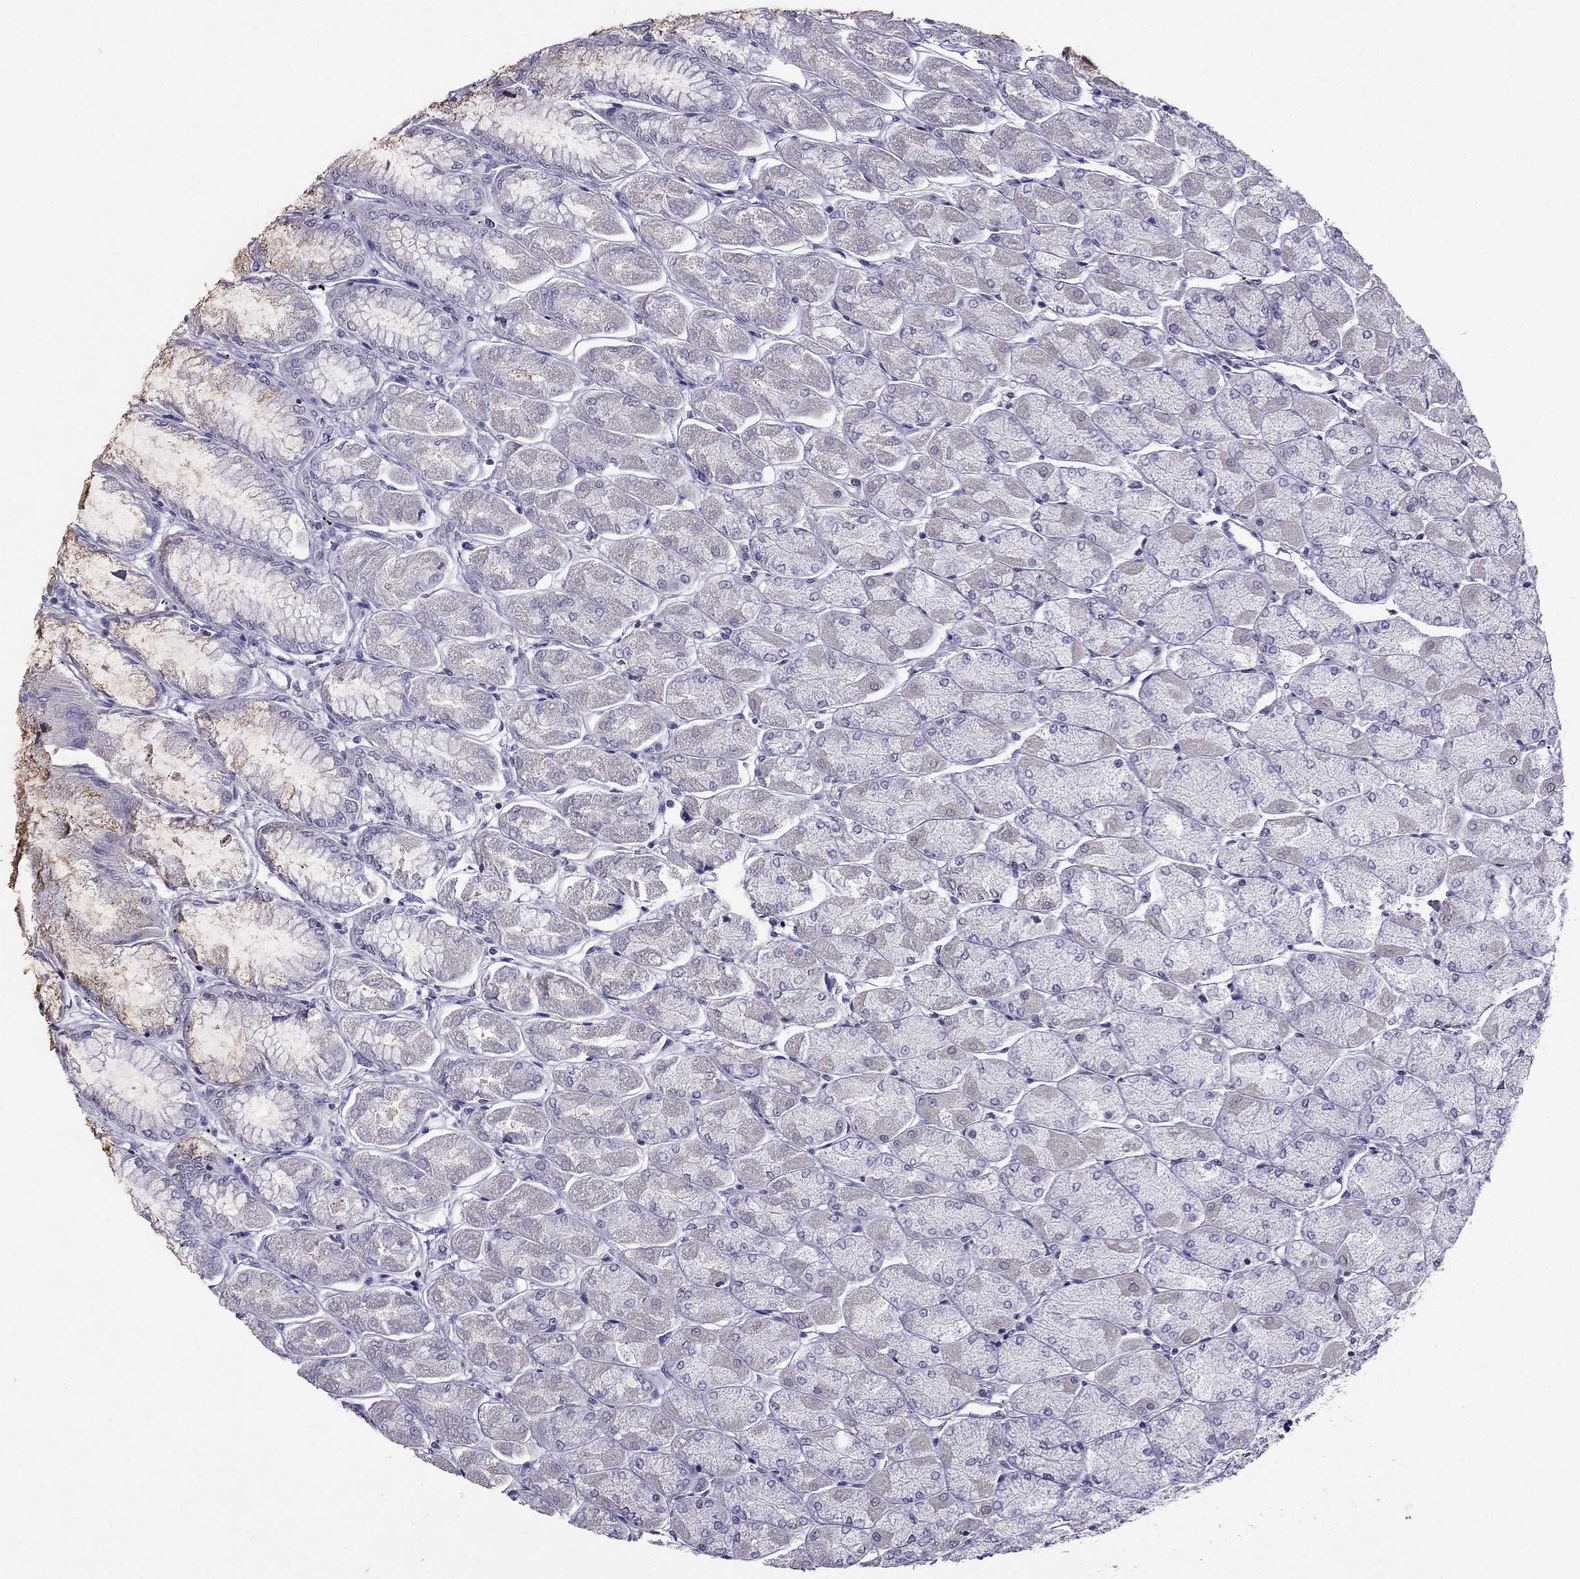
{"staining": {"intensity": "weak", "quantity": "25%-75%", "location": "cytoplasmic/membranous"}, "tissue": "stomach", "cell_type": "Glandular cells", "image_type": "normal", "snomed": [{"axis": "morphology", "description": "Normal tissue, NOS"}, {"axis": "topography", "description": "Stomach, upper"}], "caption": "Protein staining demonstrates weak cytoplasmic/membranous staining in approximately 25%-75% of glandular cells in unremarkable stomach.", "gene": "AAK1", "patient": {"sex": "male", "age": 60}}